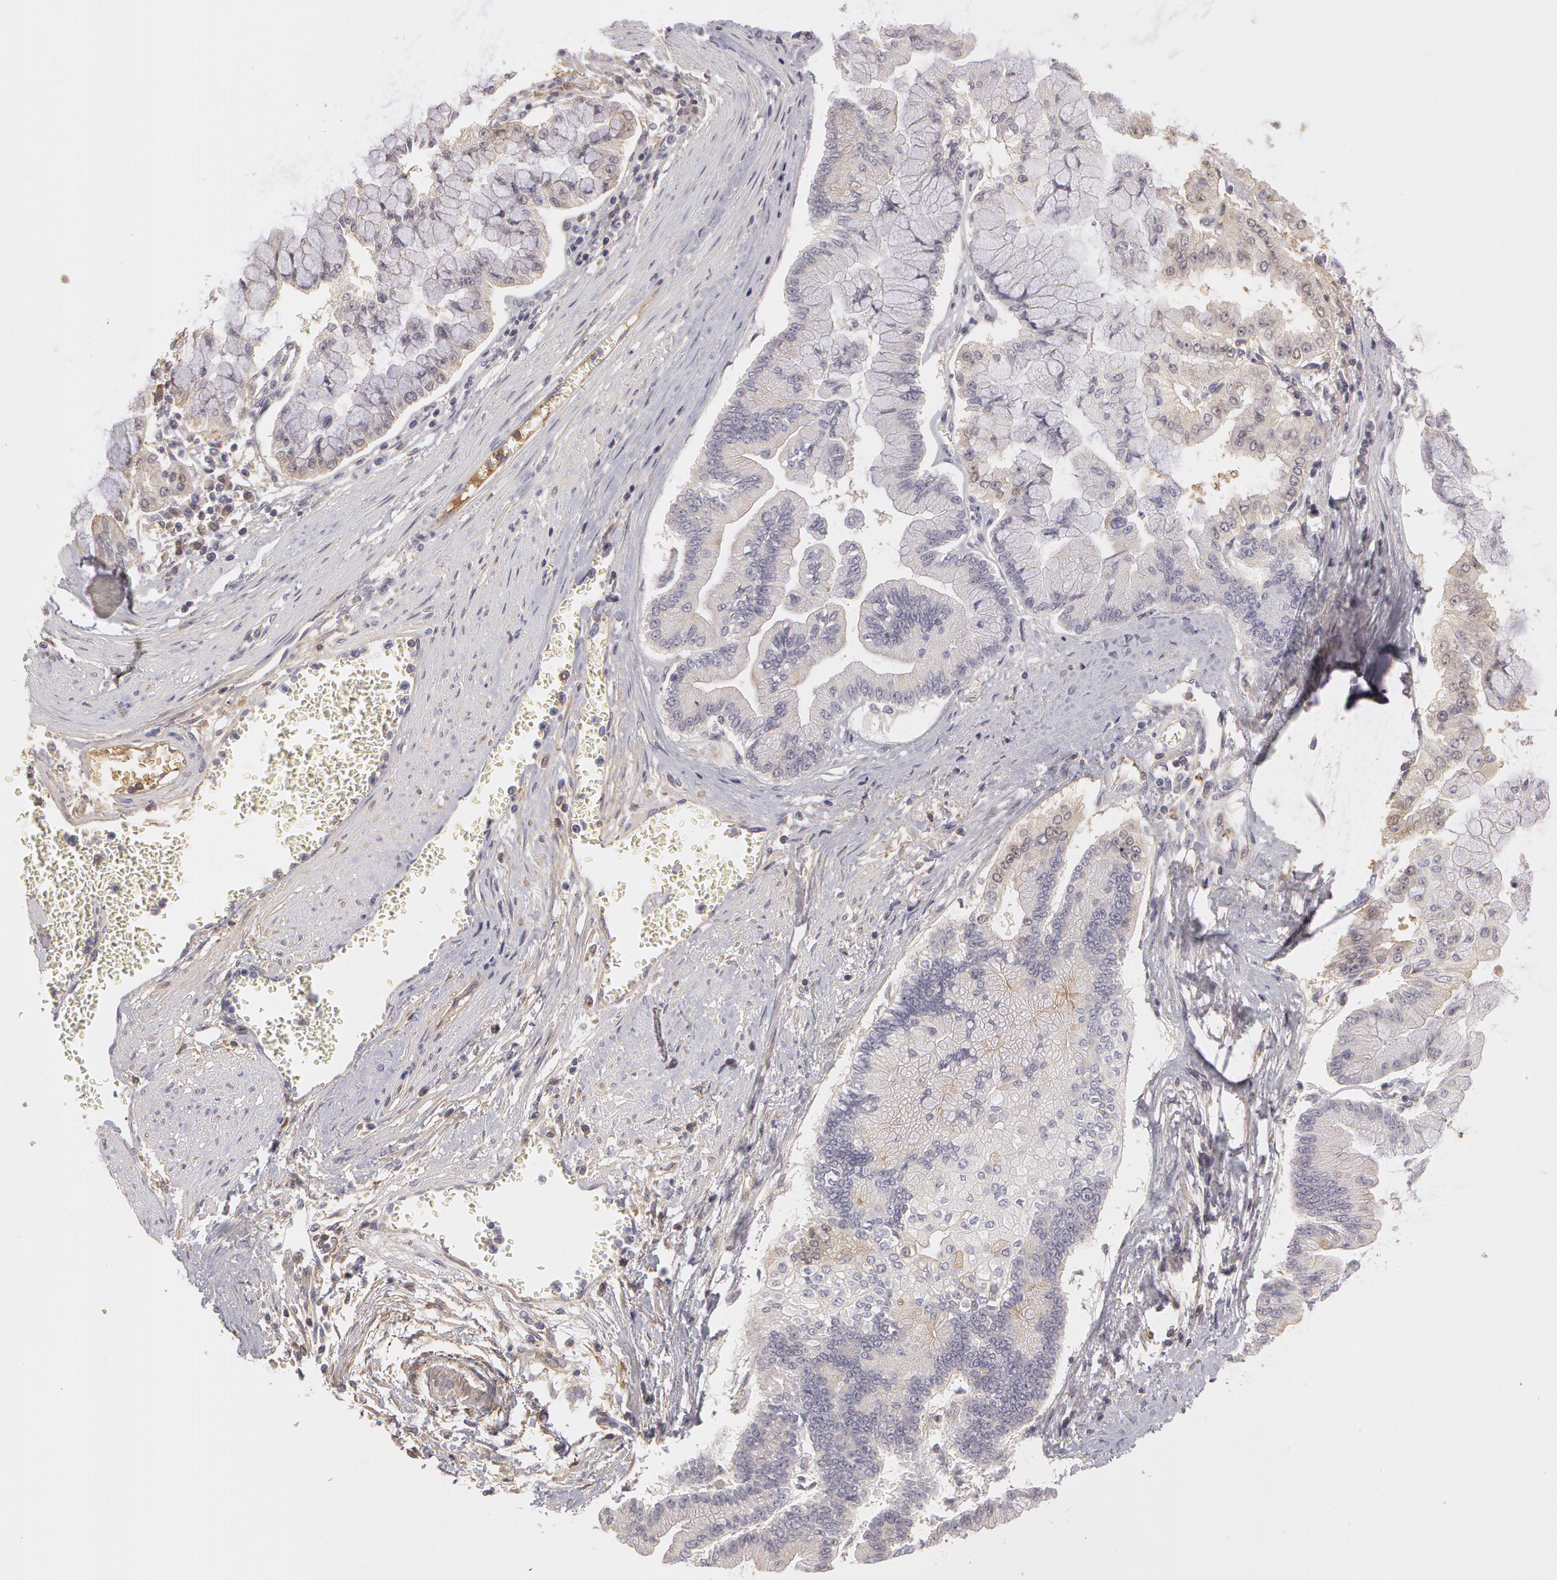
{"staining": {"intensity": "negative", "quantity": "none", "location": "none"}, "tissue": "liver cancer", "cell_type": "Tumor cells", "image_type": "cancer", "snomed": [{"axis": "morphology", "description": "Cholangiocarcinoma"}, {"axis": "topography", "description": "Liver"}], "caption": "Micrograph shows no significant protein positivity in tumor cells of liver cancer.", "gene": "C1R", "patient": {"sex": "female", "age": 79}}